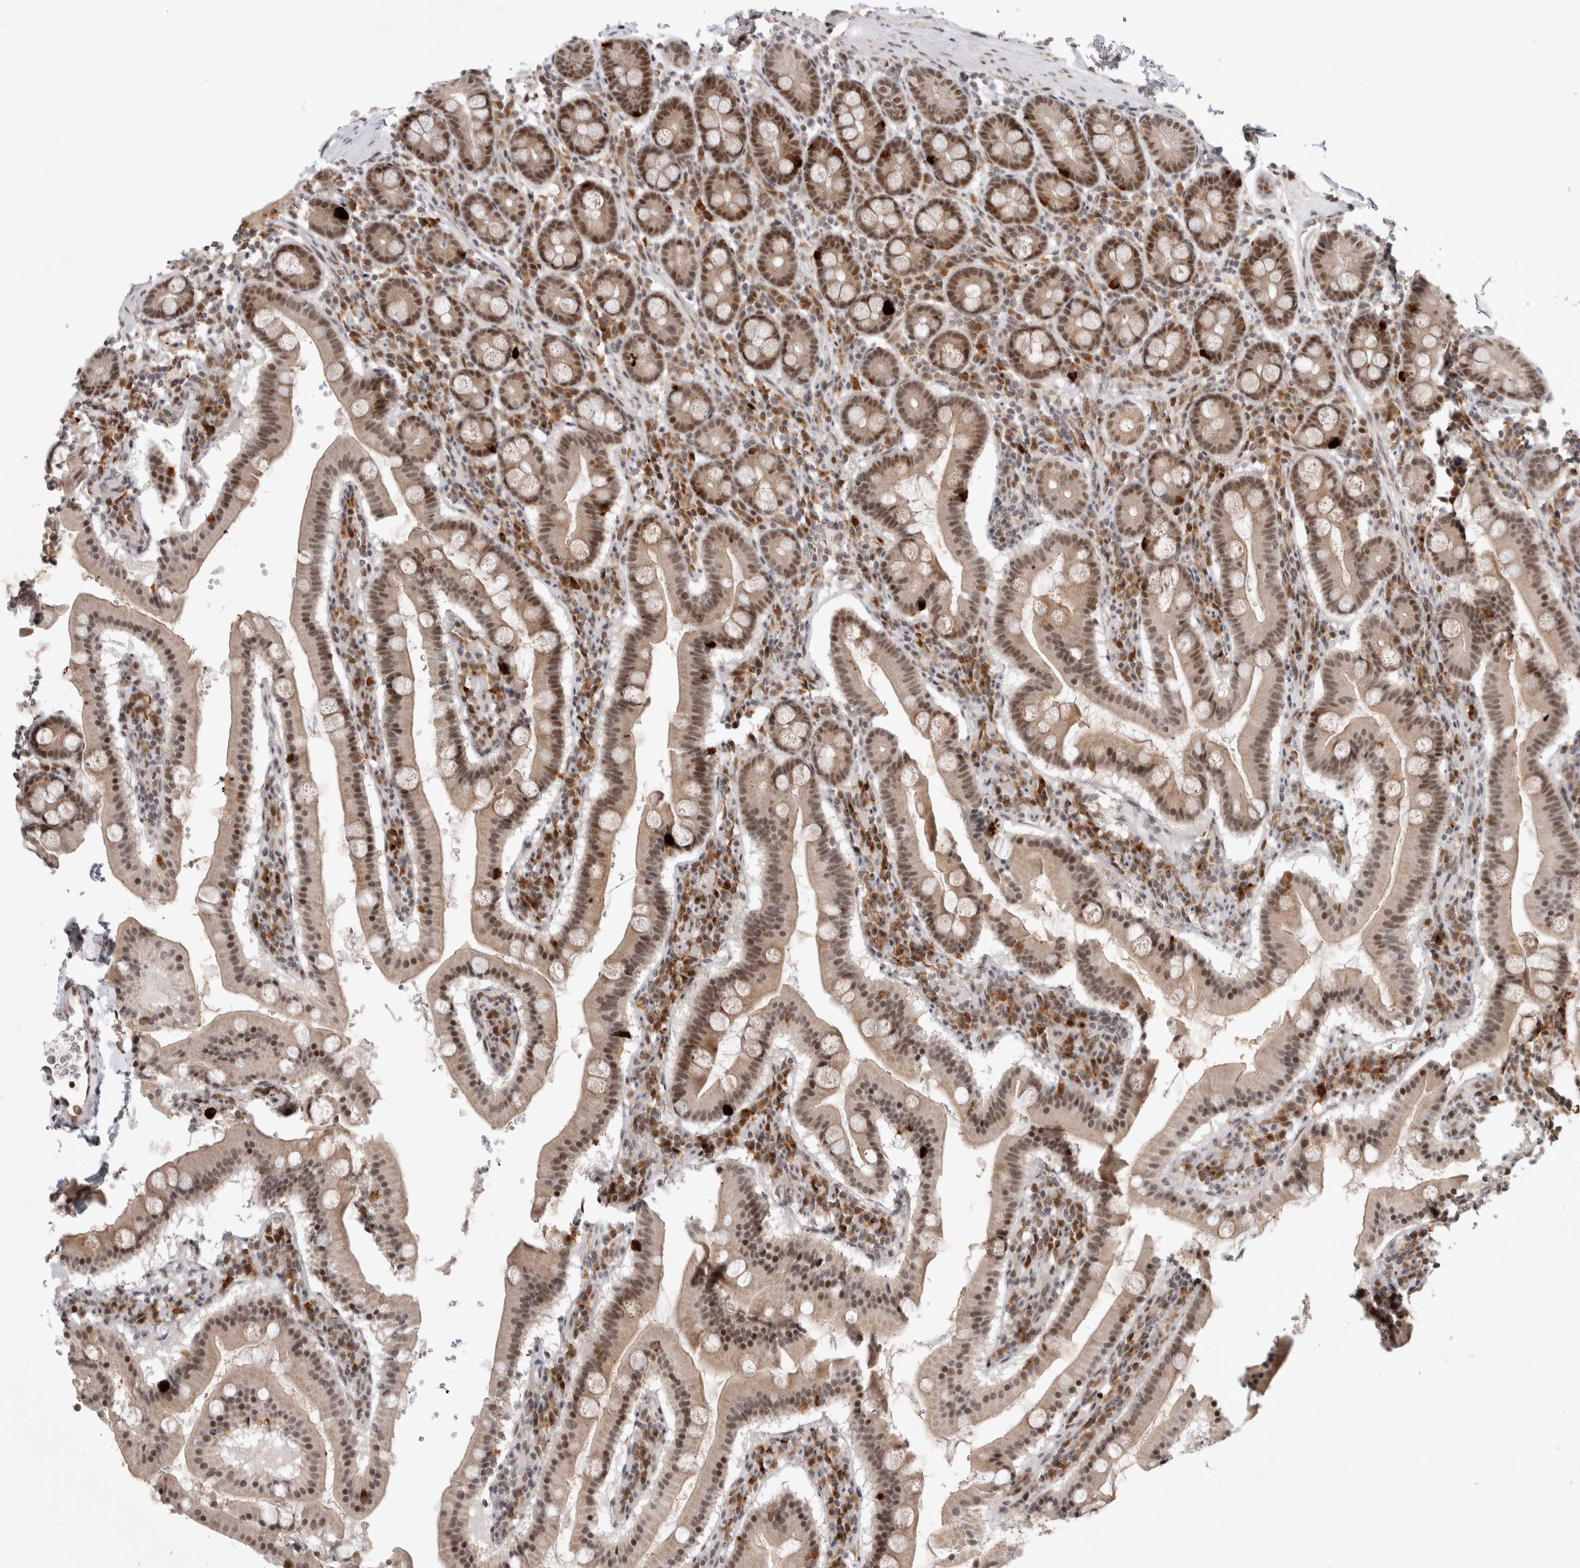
{"staining": {"intensity": "strong", "quantity": ">75%", "location": "nuclear"}, "tissue": "duodenum", "cell_type": "Glandular cells", "image_type": "normal", "snomed": [{"axis": "morphology", "description": "Normal tissue, NOS"}, {"axis": "morphology", "description": "Adenocarcinoma, NOS"}, {"axis": "topography", "description": "Pancreas"}, {"axis": "topography", "description": "Duodenum"}], "caption": "A brown stain labels strong nuclear expression of a protein in glandular cells of normal human duodenum. (DAB IHC with brightfield microscopy, high magnification).", "gene": "HESX1", "patient": {"sex": "male", "age": 50}}